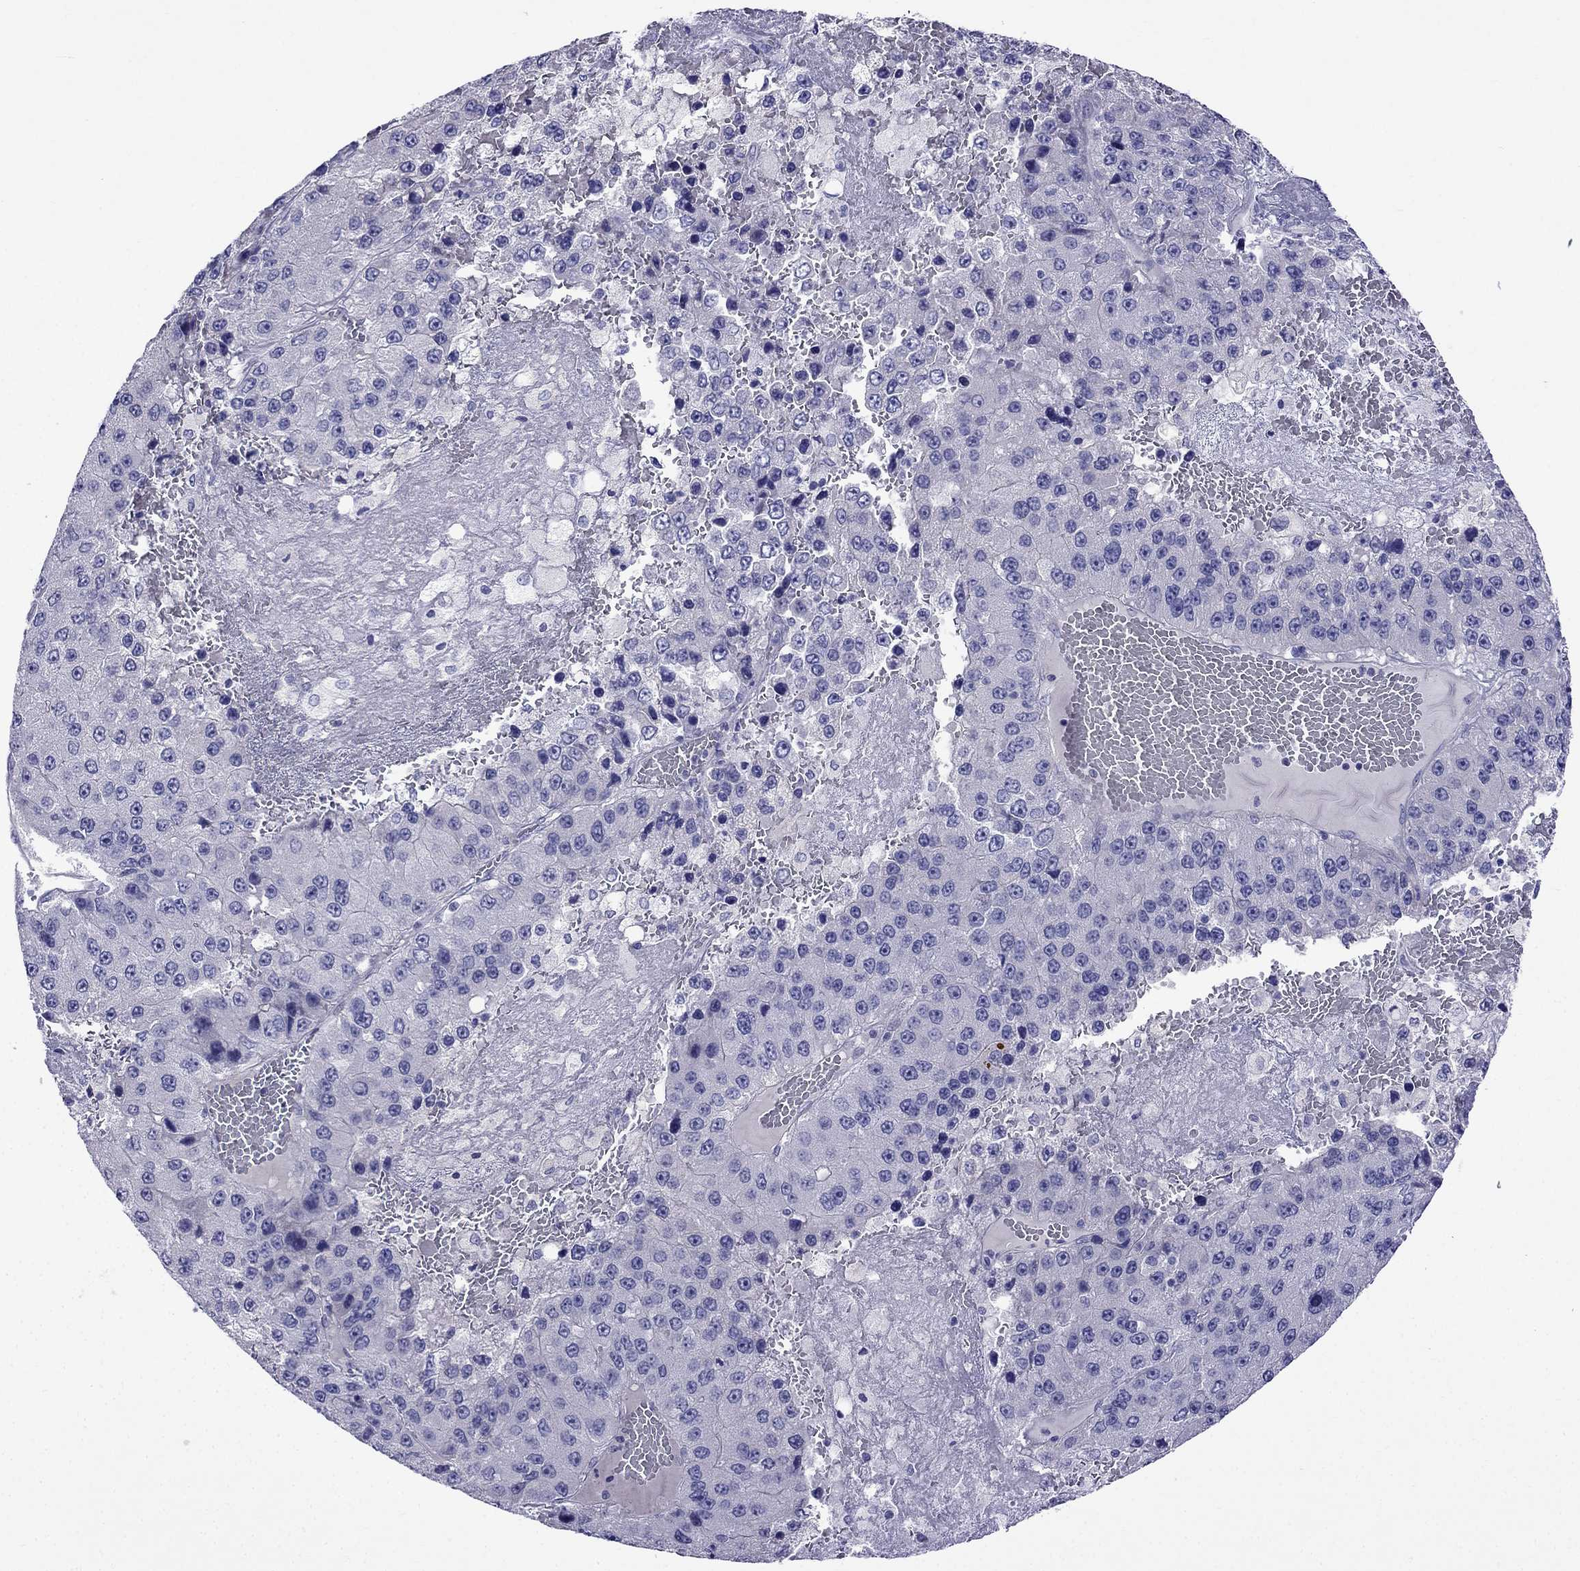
{"staining": {"intensity": "negative", "quantity": "none", "location": "none"}, "tissue": "liver cancer", "cell_type": "Tumor cells", "image_type": "cancer", "snomed": [{"axis": "morphology", "description": "Carcinoma, Hepatocellular, NOS"}, {"axis": "topography", "description": "Liver"}], "caption": "Immunohistochemical staining of human hepatocellular carcinoma (liver) displays no significant positivity in tumor cells.", "gene": "PATE1", "patient": {"sex": "female", "age": 73}}